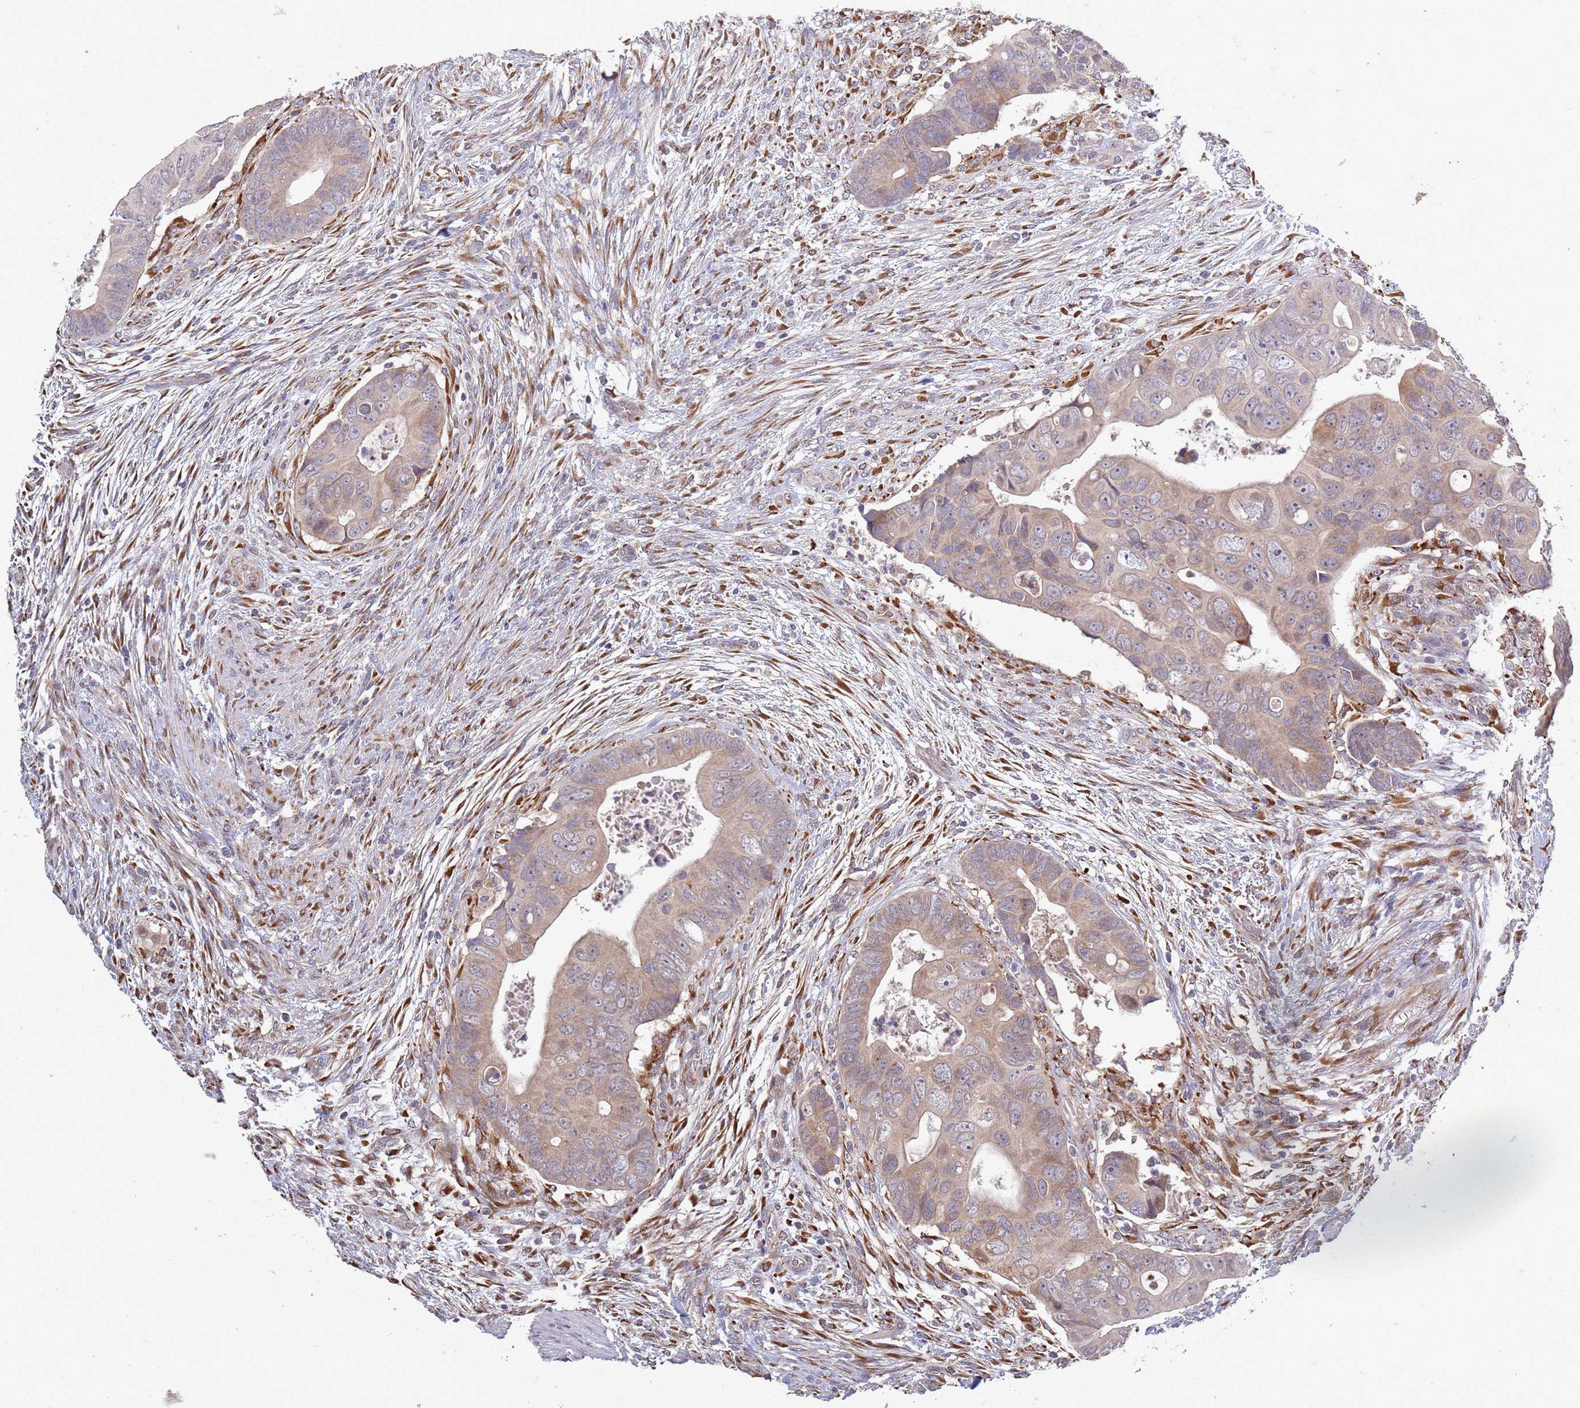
{"staining": {"intensity": "weak", "quantity": "25%-75%", "location": "cytoplasmic/membranous"}, "tissue": "colorectal cancer", "cell_type": "Tumor cells", "image_type": "cancer", "snomed": [{"axis": "morphology", "description": "Adenocarcinoma, NOS"}, {"axis": "topography", "description": "Rectum"}], "caption": "Protein staining exhibits weak cytoplasmic/membranous positivity in about 25%-75% of tumor cells in colorectal cancer.", "gene": "VRK2", "patient": {"sex": "female", "age": 78}}